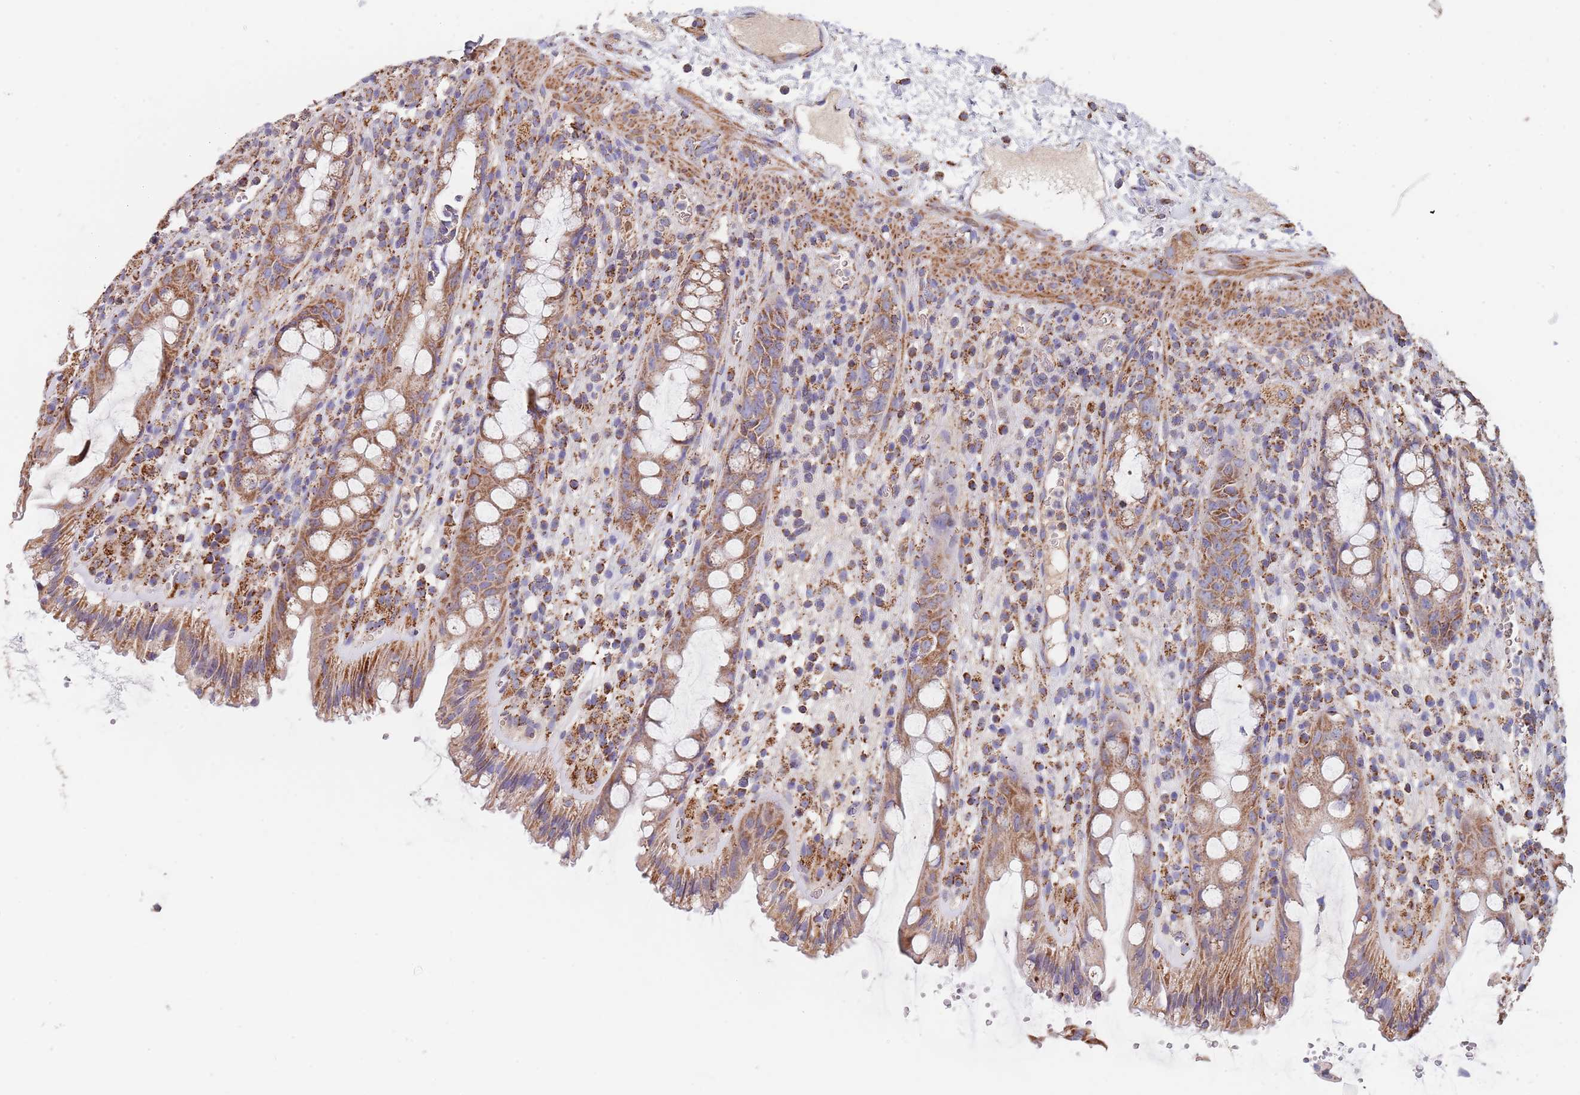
{"staining": {"intensity": "moderate", "quantity": ">75%", "location": "cytoplasmic/membranous"}, "tissue": "rectum", "cell_type": "Glandular cells", "image_type": "normal", "snomed": [{"axis": "morphology", "description": "Normal tissue, NOS"}, {"axis": "topography", "description": "Rectum"}], "caption": "Protein expression analysis of normal rectum reveals moderate cytoplasmic/membranous expression in about >75% of glandular cells. (DAB IHC, brown staining for protein, blue staining for nuclei).", "gene": "PGP", "patient": {"sex": "female", "age": 57}}